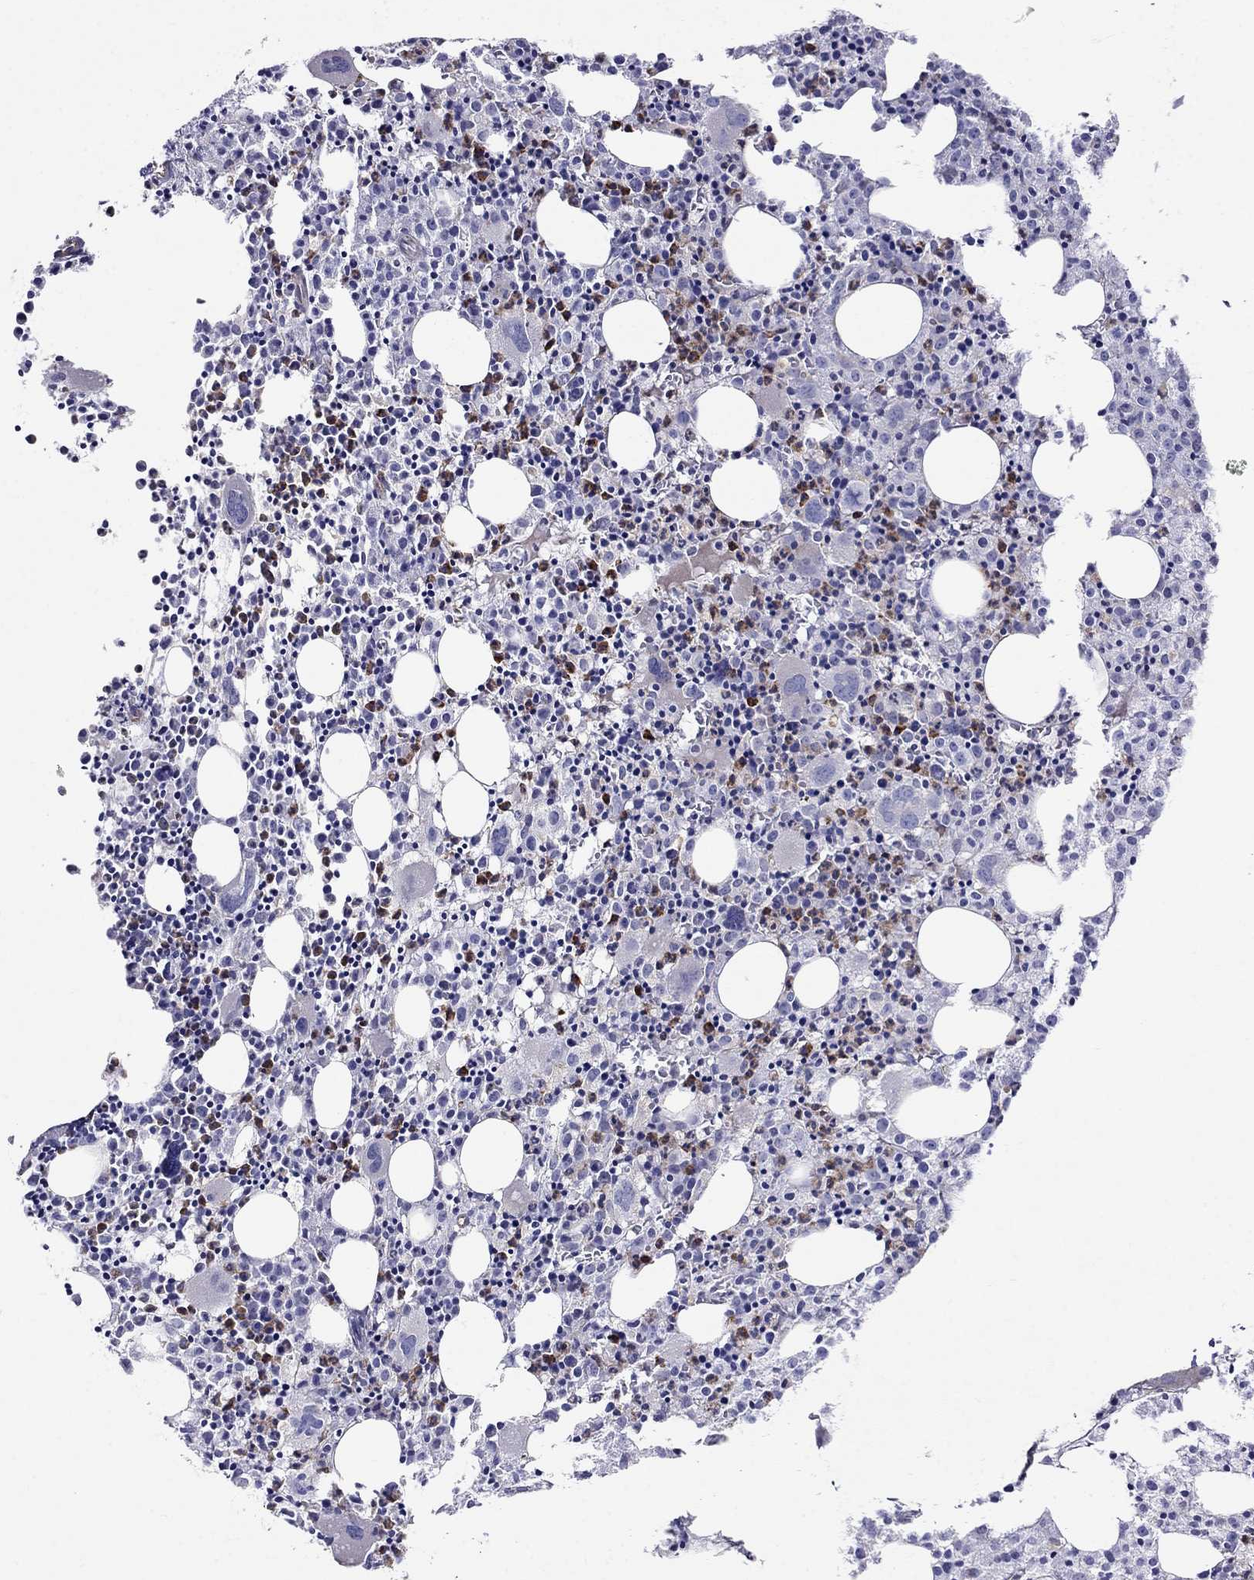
{"staining": {"intensity": "negative", "quantity": "none", "location": "none"}, "tissue": "bone marrow", "cell_type": "Hematopoietic cells", "image_type": "normal", "snomed": [{"axis": "morphology", "description": "Normal tissue, NOS"}, {"axis": "morphology", "description": "Inflammation, NOS"}, {"axis": "topography", "description": "Bone marrow"}], "caption": "IHC photomicrograph of normal human bone marrow stained for a protein (brown), which exhibits no staining in hematopoietic cells.", "gene": "SPINT4", "patient": {"sex": "male", "age": 3}}